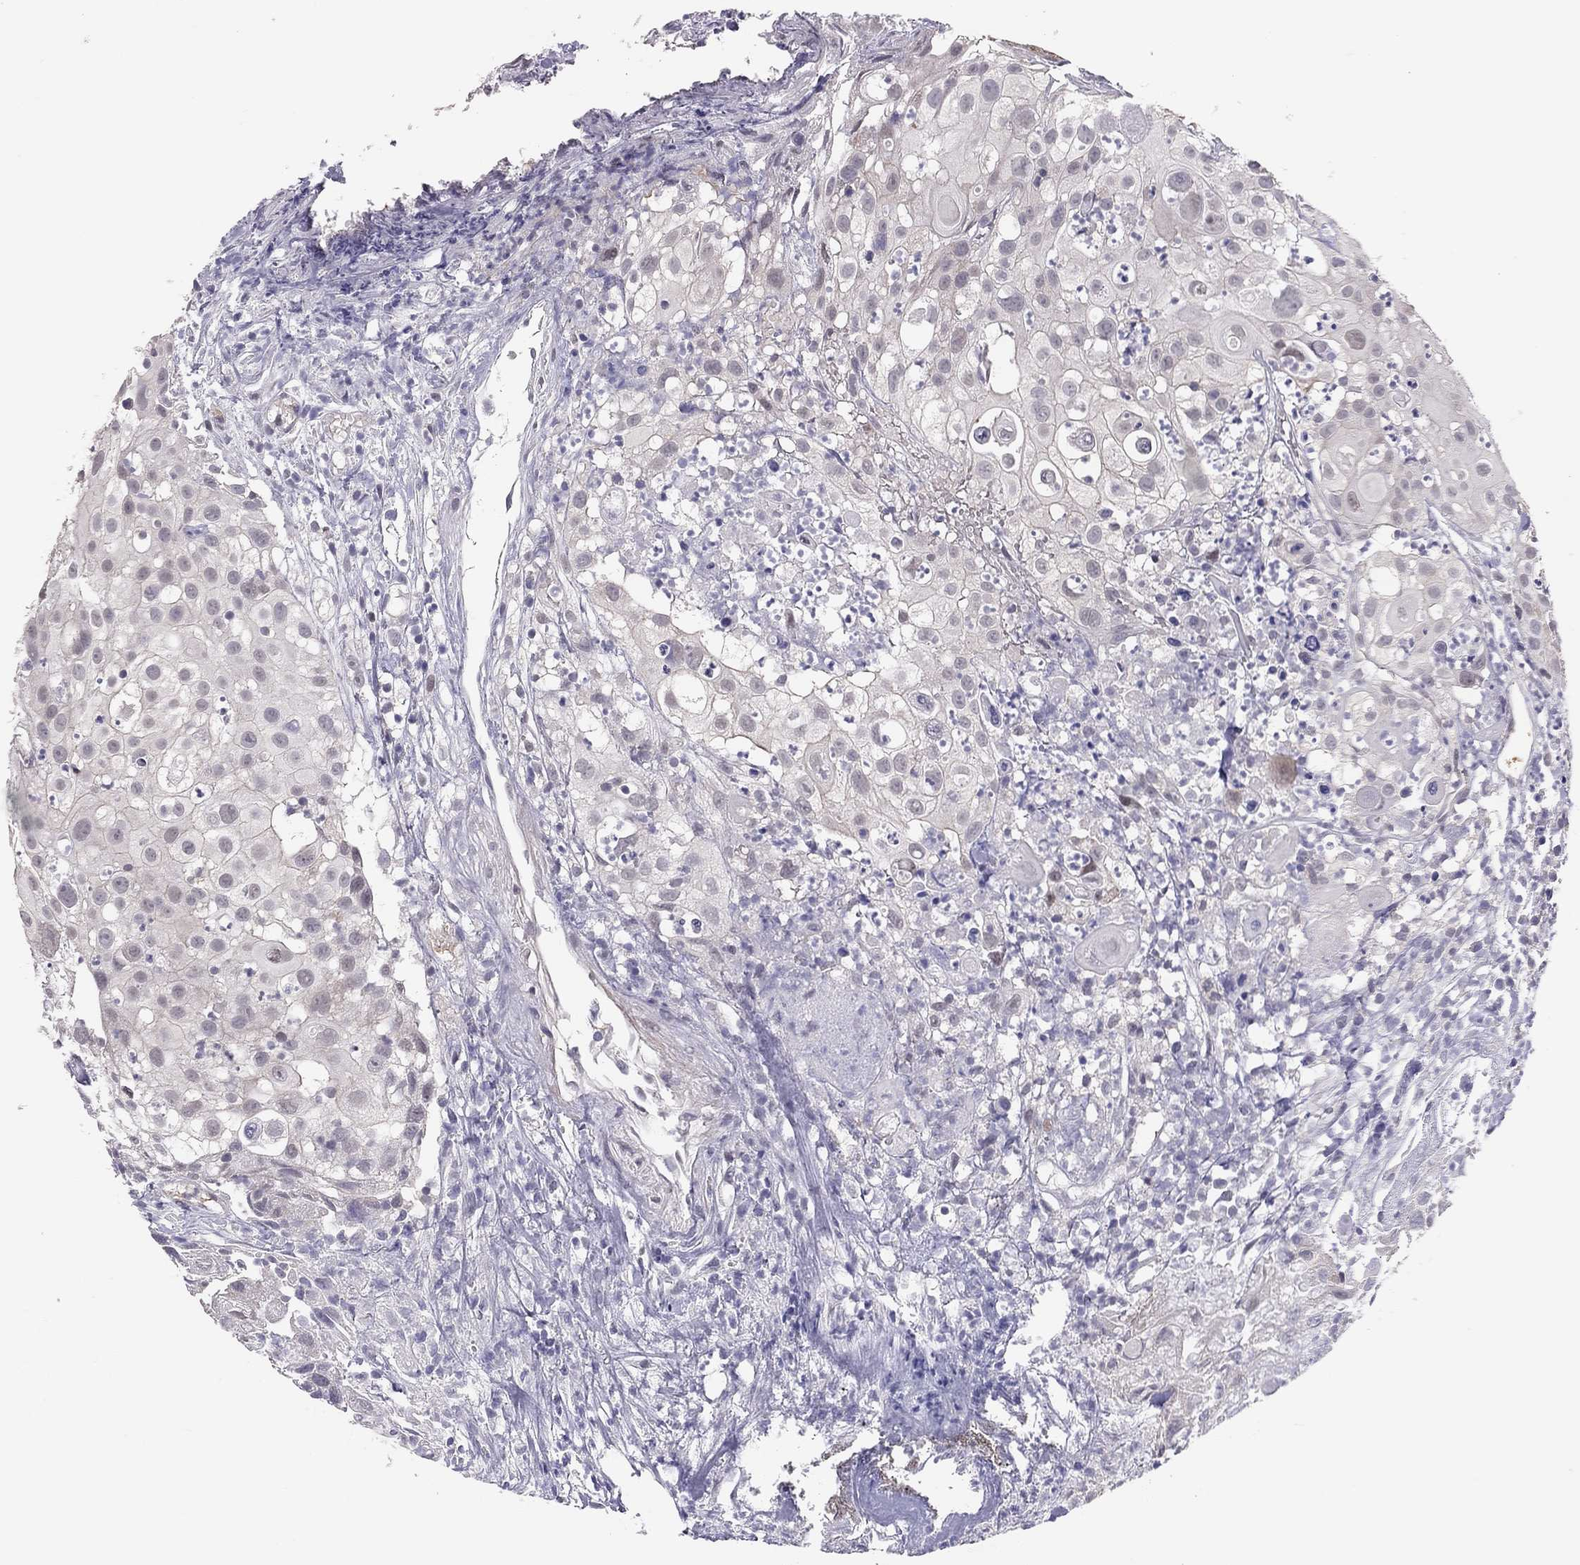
{"staining": {"intensity": "negative", "quantity": "none", "location": "none"}, "tissue": "urothelial cancer", "cell_type": "Tumor cells", "image_type": "cancer", "snomed": [{"axis": "morphology", "description": "Urothelial carcinoma, High grade"}, {"axis": "topography", "description": "Urinary bladder"}], "caption": "This is a histopathology image of immunohistochemistry staining of urothelial cancer, which shows no staining in tumor cells.", "gene": "HSF2BP", "patient": {"sex": "female", "age": 79}}